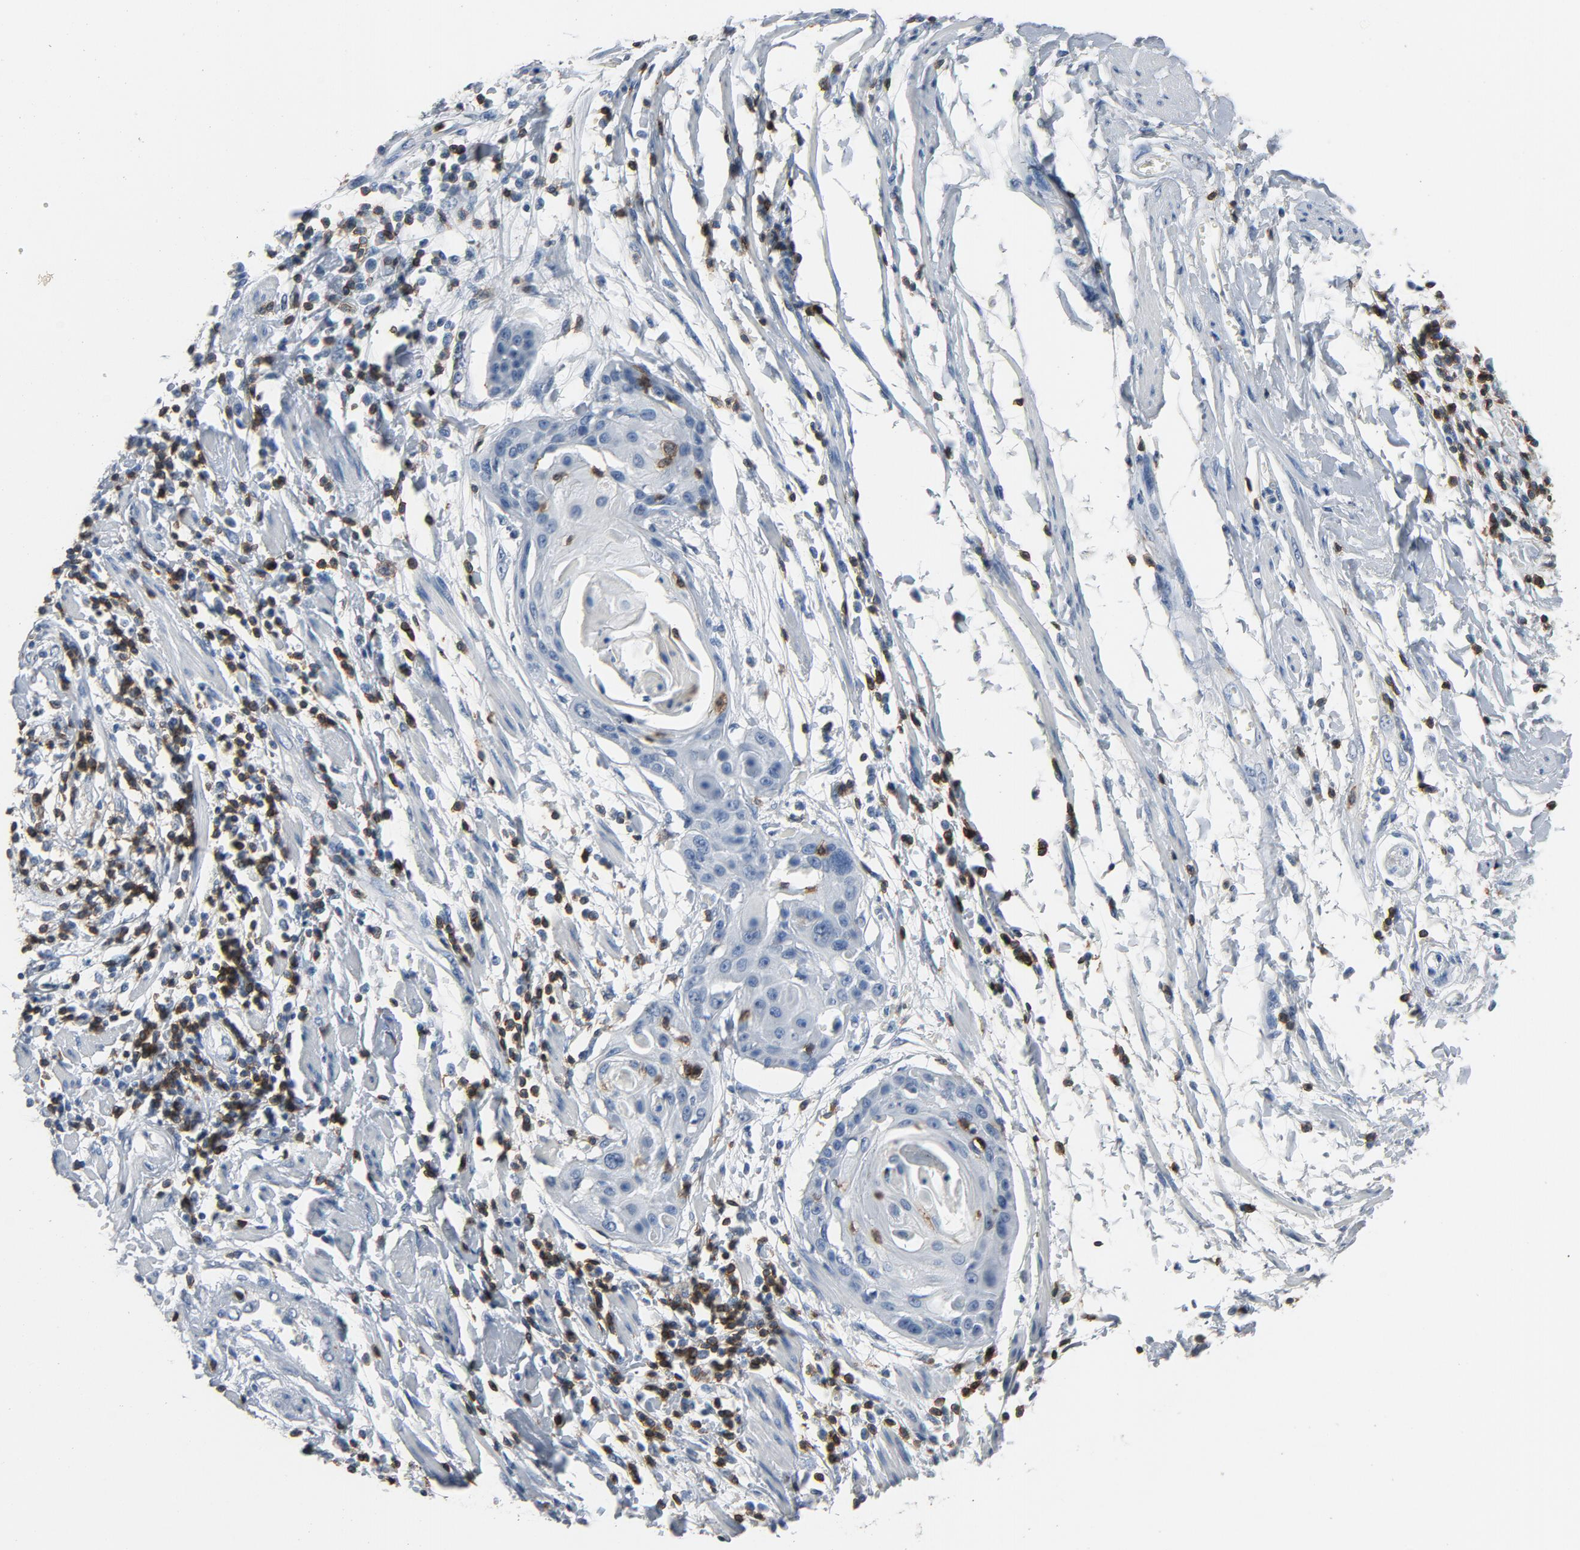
{"staining": {"intensity": "negative", "quantity": "none", "location": "none"}, "tissue": "cervical cancer", "cell_type": "Tumor cells", "image_type": "cancer", "snomed": [{"axis": "morphology", "description": "Squamous cell carcinoma, NOS"}, {"axis": "topography", "description": "Cervix"}], "caption": "Cervical cancer was stained to show a protein in brown. There is no significant positivity in tumor cells.", "gene": "LCK", "patient": {"sex": "female", "age": 57}}